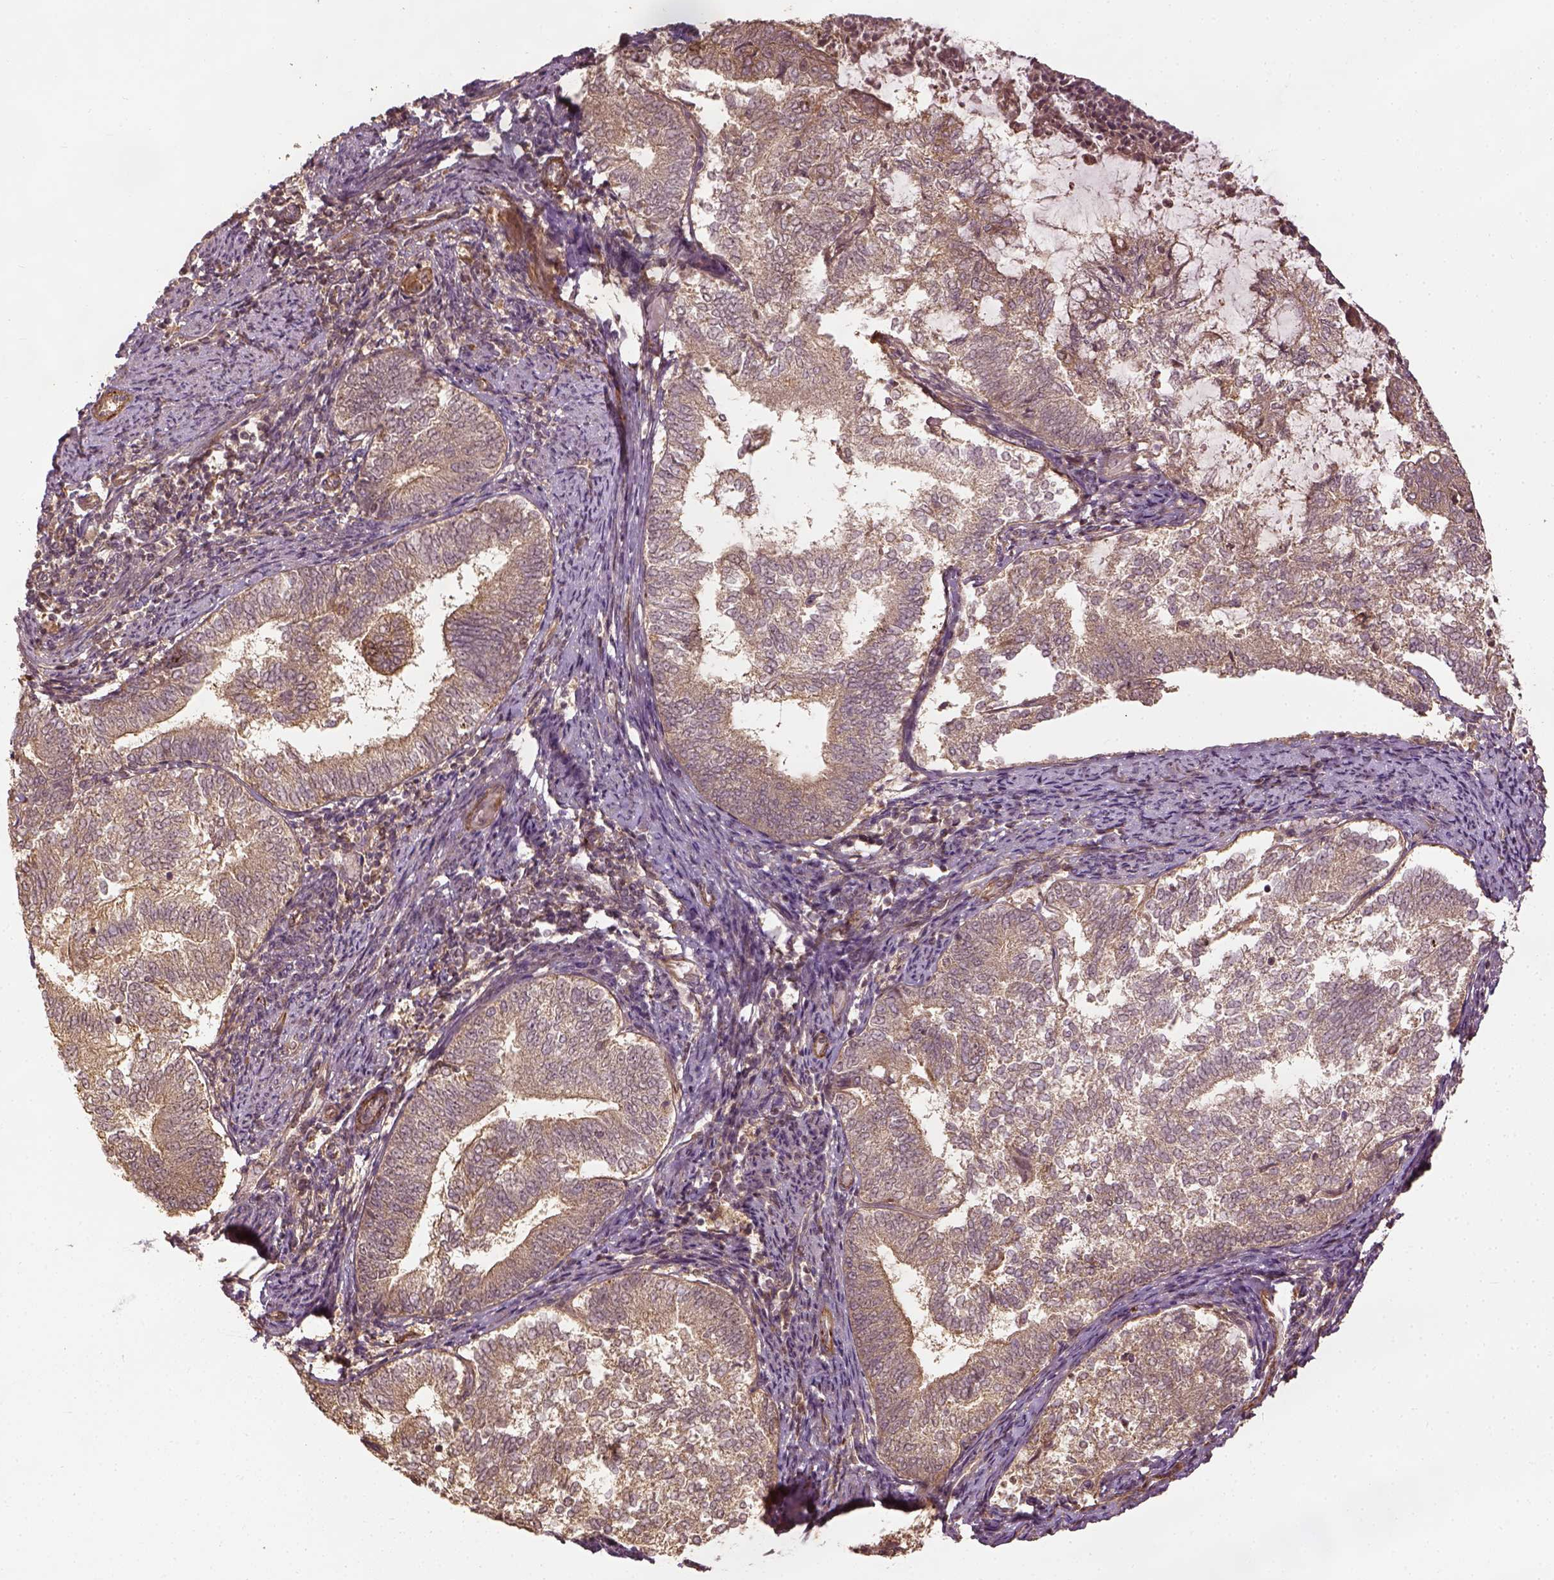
{"staining": {"intensity": "weak", "quantity": ">75%", "location": "cytoplasmic/membranous"}, "tissue": "endometrial cancer", "cell_type": "Tumor cells", "image_type": "cancer", "snomed": [{"axis": "morphology", "description": "Adenocarcinoma, NOS"}, {"axis": "topography", "description": "Endometrium"}], "caption": "Endometrial adenocarcinoma tissue shows weak cytoplasmic/membranous positivity in approximately >75% of tumor cells, visualized by immunohistochemistry.", "gene": "VEGFA", "patient": {"sex": "female", "age": 65}}